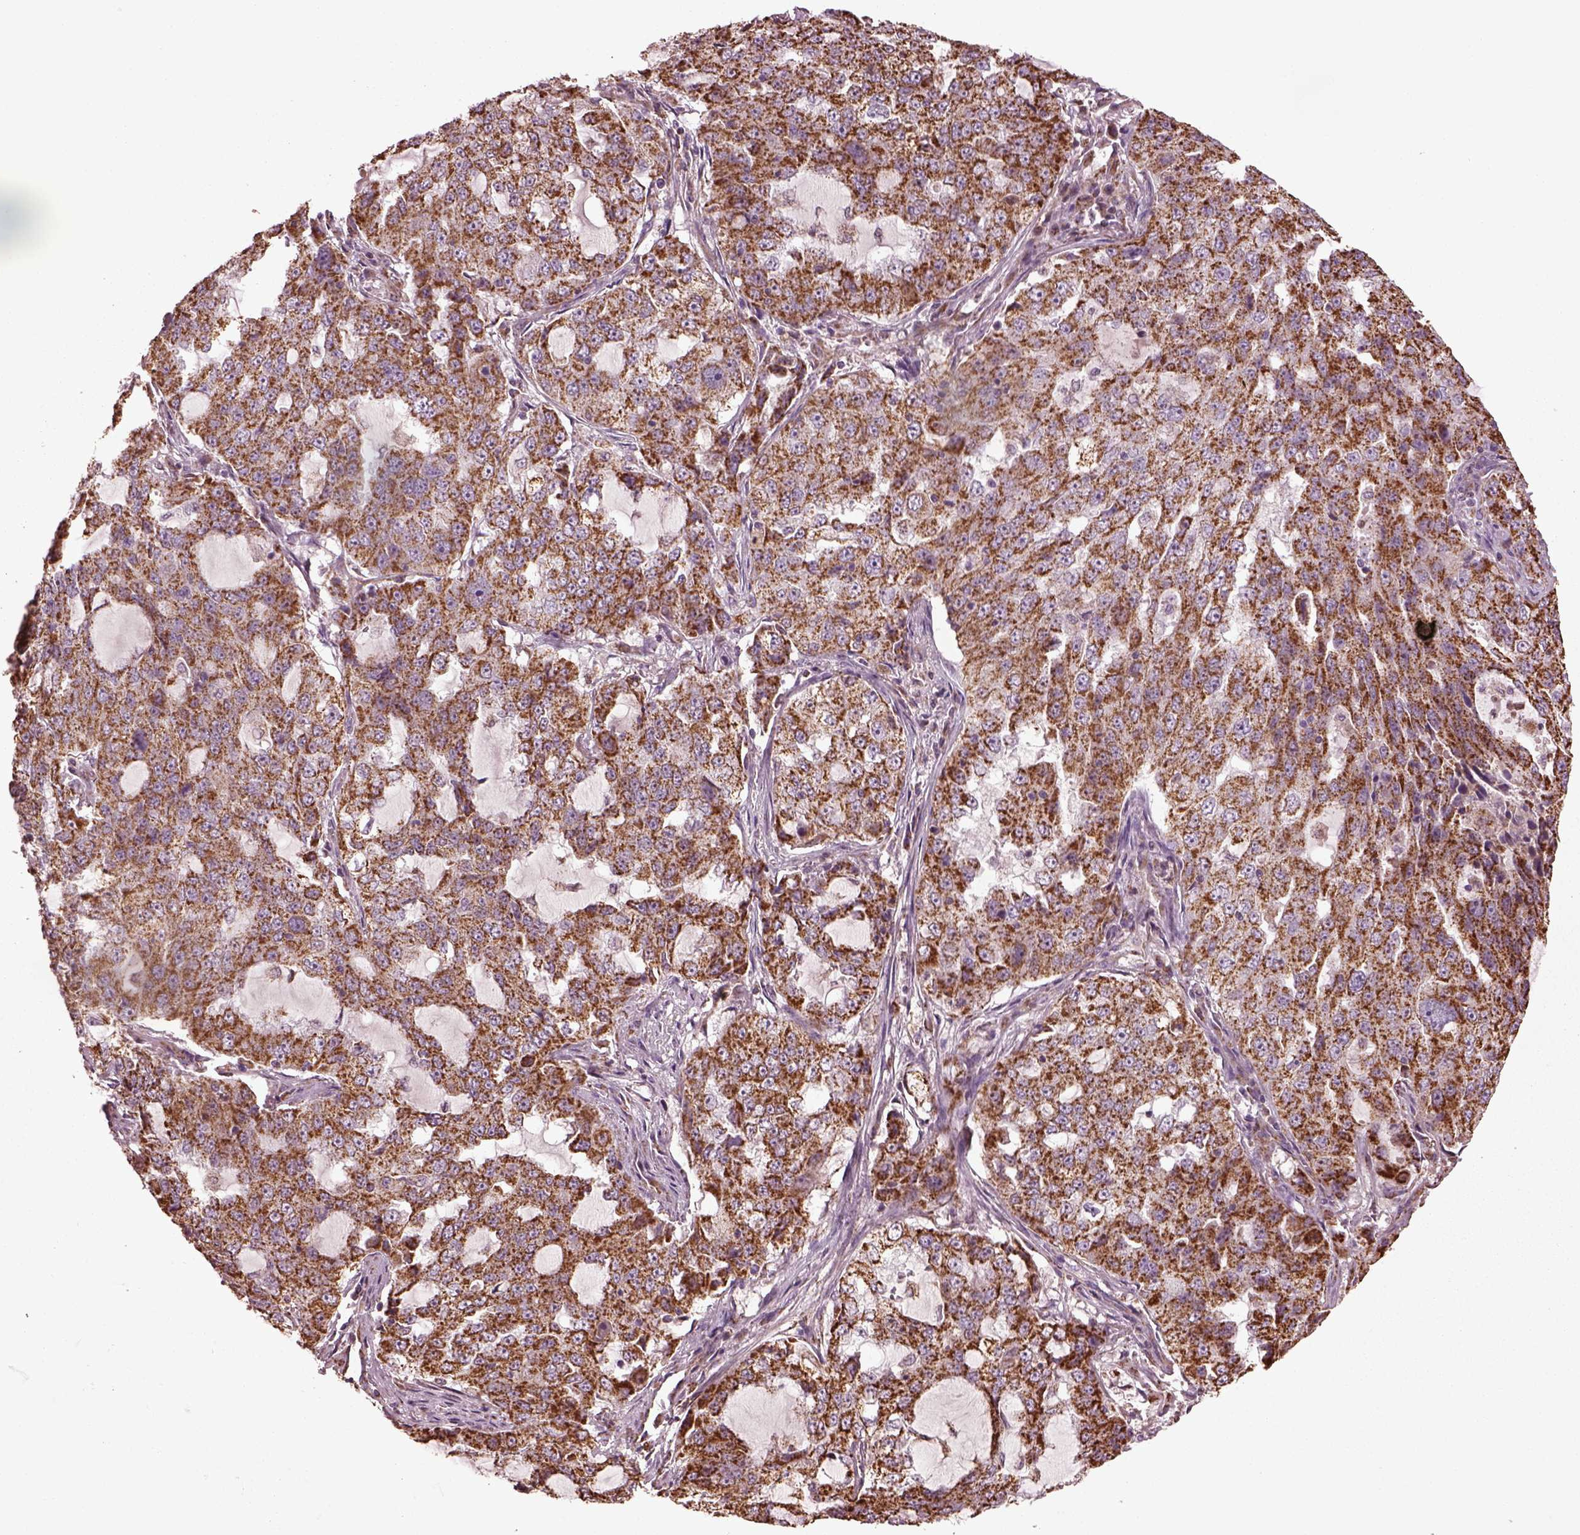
{"staining": {"intensity": "strong", "quantity": ">75%", "location": "cytoplasmic/membranous"}, "tissue": "lung cancer", "cell_type": "Tumor cells", "image_type": "cancer", "snomed": [{"axis": "morphology", "description": "Adenocarcinoma, NOS"}, {"axis": "topography", "description": "Lung"}], "caption": "Brown immunohistochemical staining in adenocarcinoma (lung) shows strong cytoplasmic/membranous positivity in about >75% of tumor cells.", "gene": "TMEM254", "patient": {"sex": "female", "age": 61}}